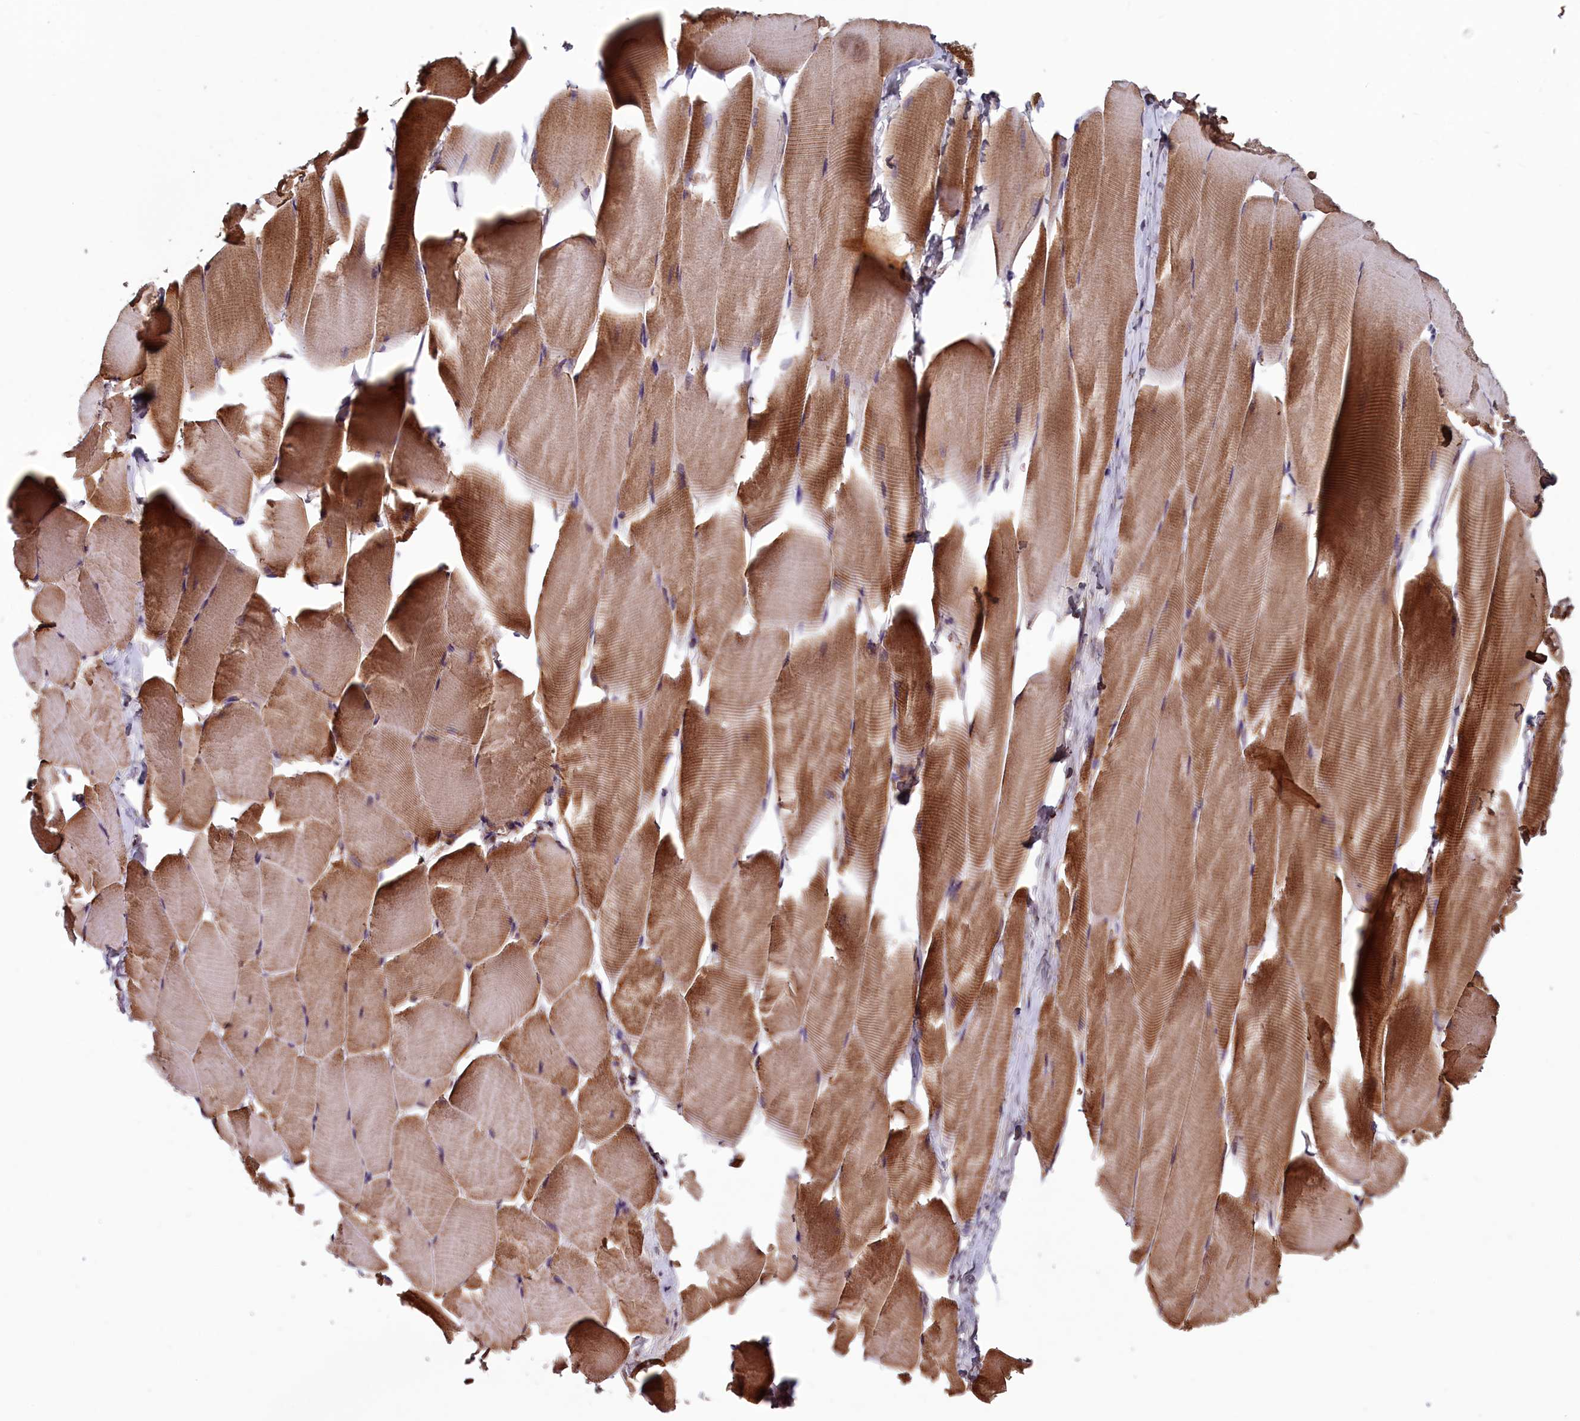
{"staining": {"intensity": "moderate", "quantity": ">75%", "location": "cytoplasmic/membranous"}, "tissue": "skeletal muscle", "cell_type": "Myocytes", "image_type": "normal", "snomed": [{"axis": "morphology", "description": "Normal tissue, NOS"}, {"axis": "topography", "description": "Skeletal muscle"}], "caption": "Human skeletal muscle stained for a protein (brown) displays moderate cytoplasmic/membranous positive positivity in about >75% of myocytes.", "gene": "CCDC15", "patient": {"sex": "male", "age": 25}}